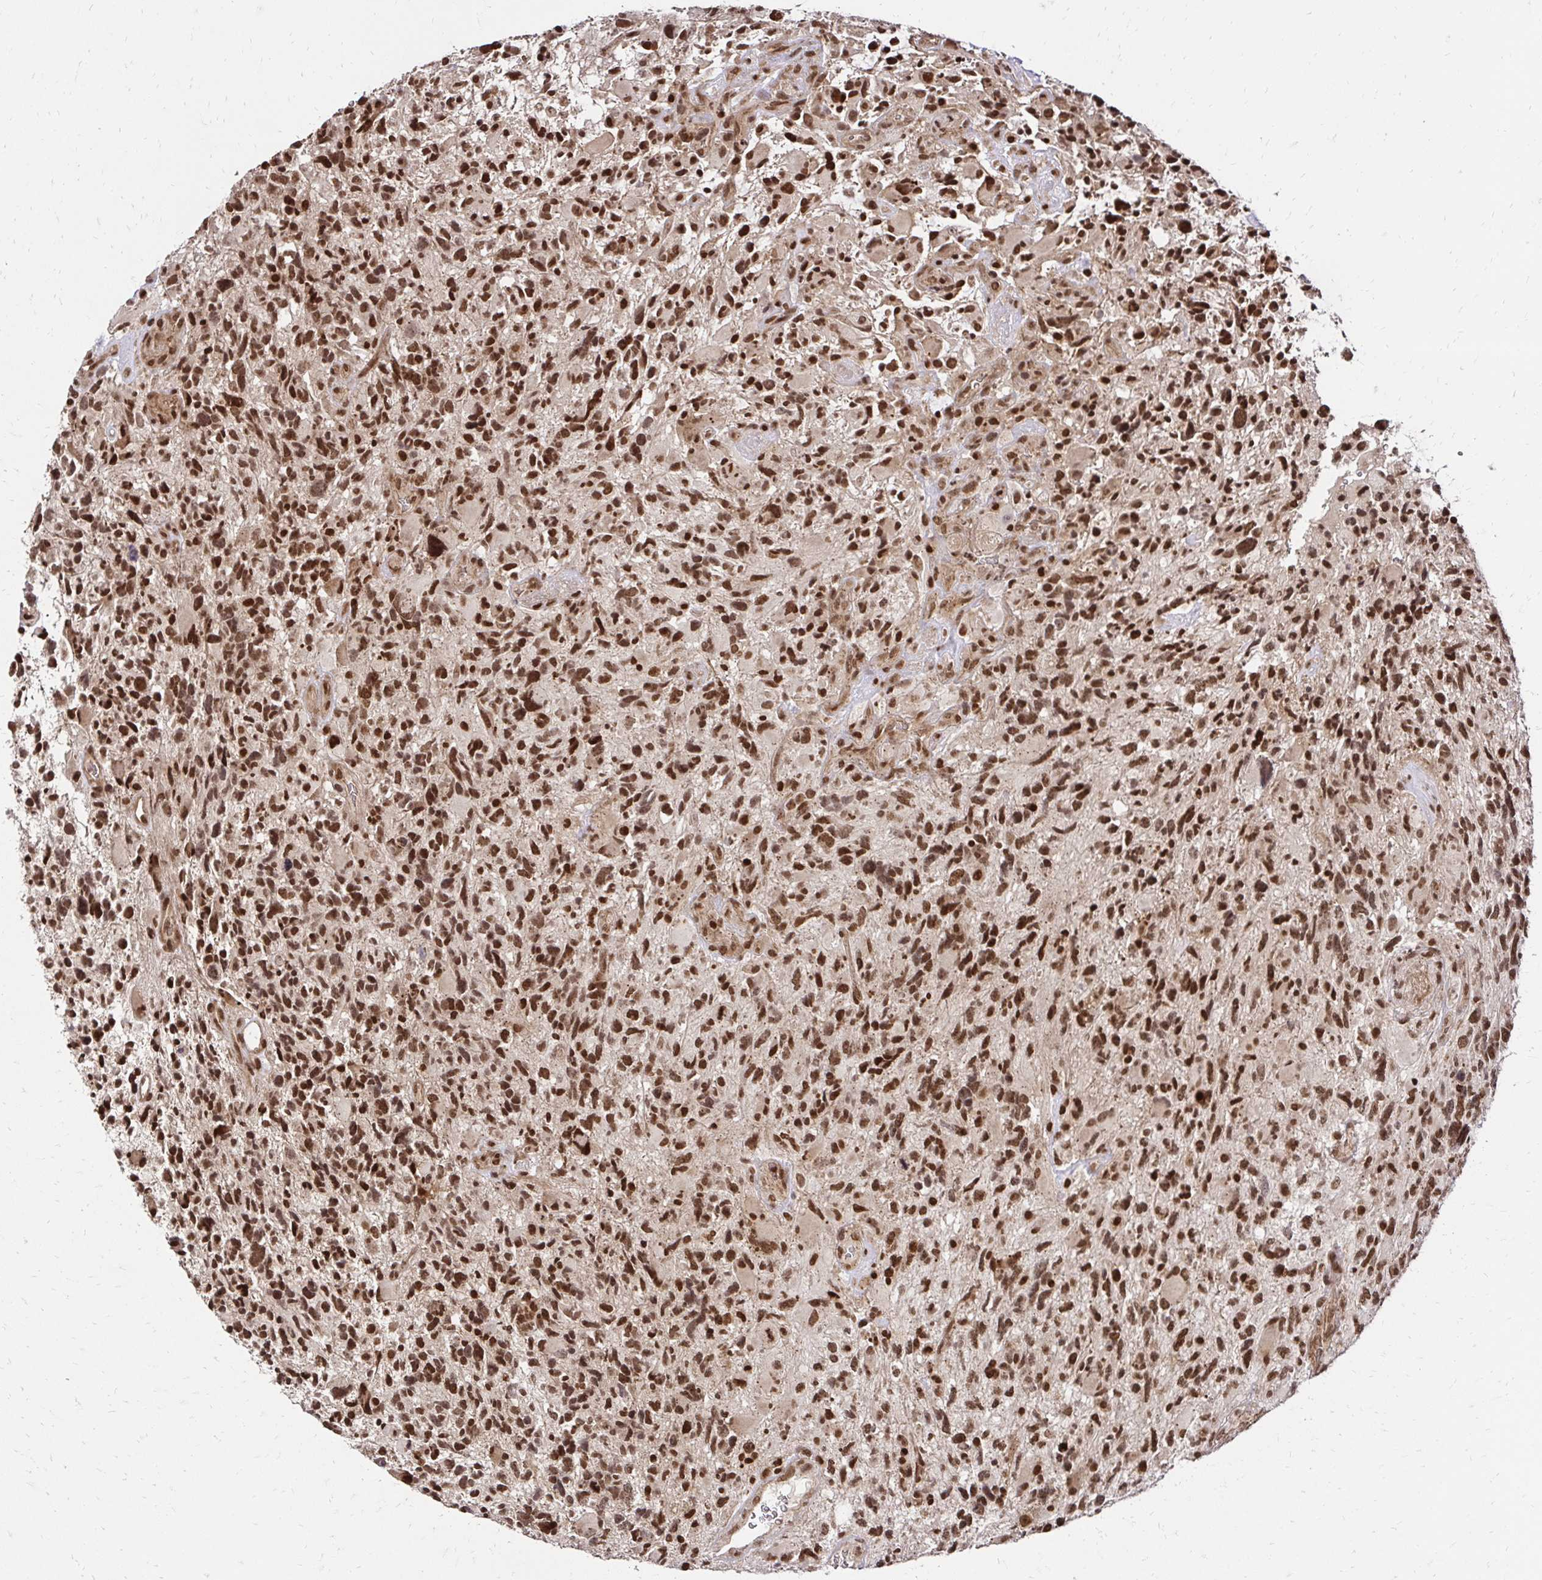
{"staining": {"intensity": "strong", "quantity": ">75%", "location": "nuclear"}, "tissue": "glioma", "cell_type": "Tumor cells", "image_type": "cancer", "snomed": [{"axis": "morphology", "description": "Glioma, malignant, High grade"}, {"axis": "topography", "description": "Brain"}], "caption": "Immunohistochemistry (IHC) of glioma shows high levels of strong nuclear expression in about >75% of tumor cells.", "gene": "GLYR1", "patient": {"sex": "female", "age": 71}}